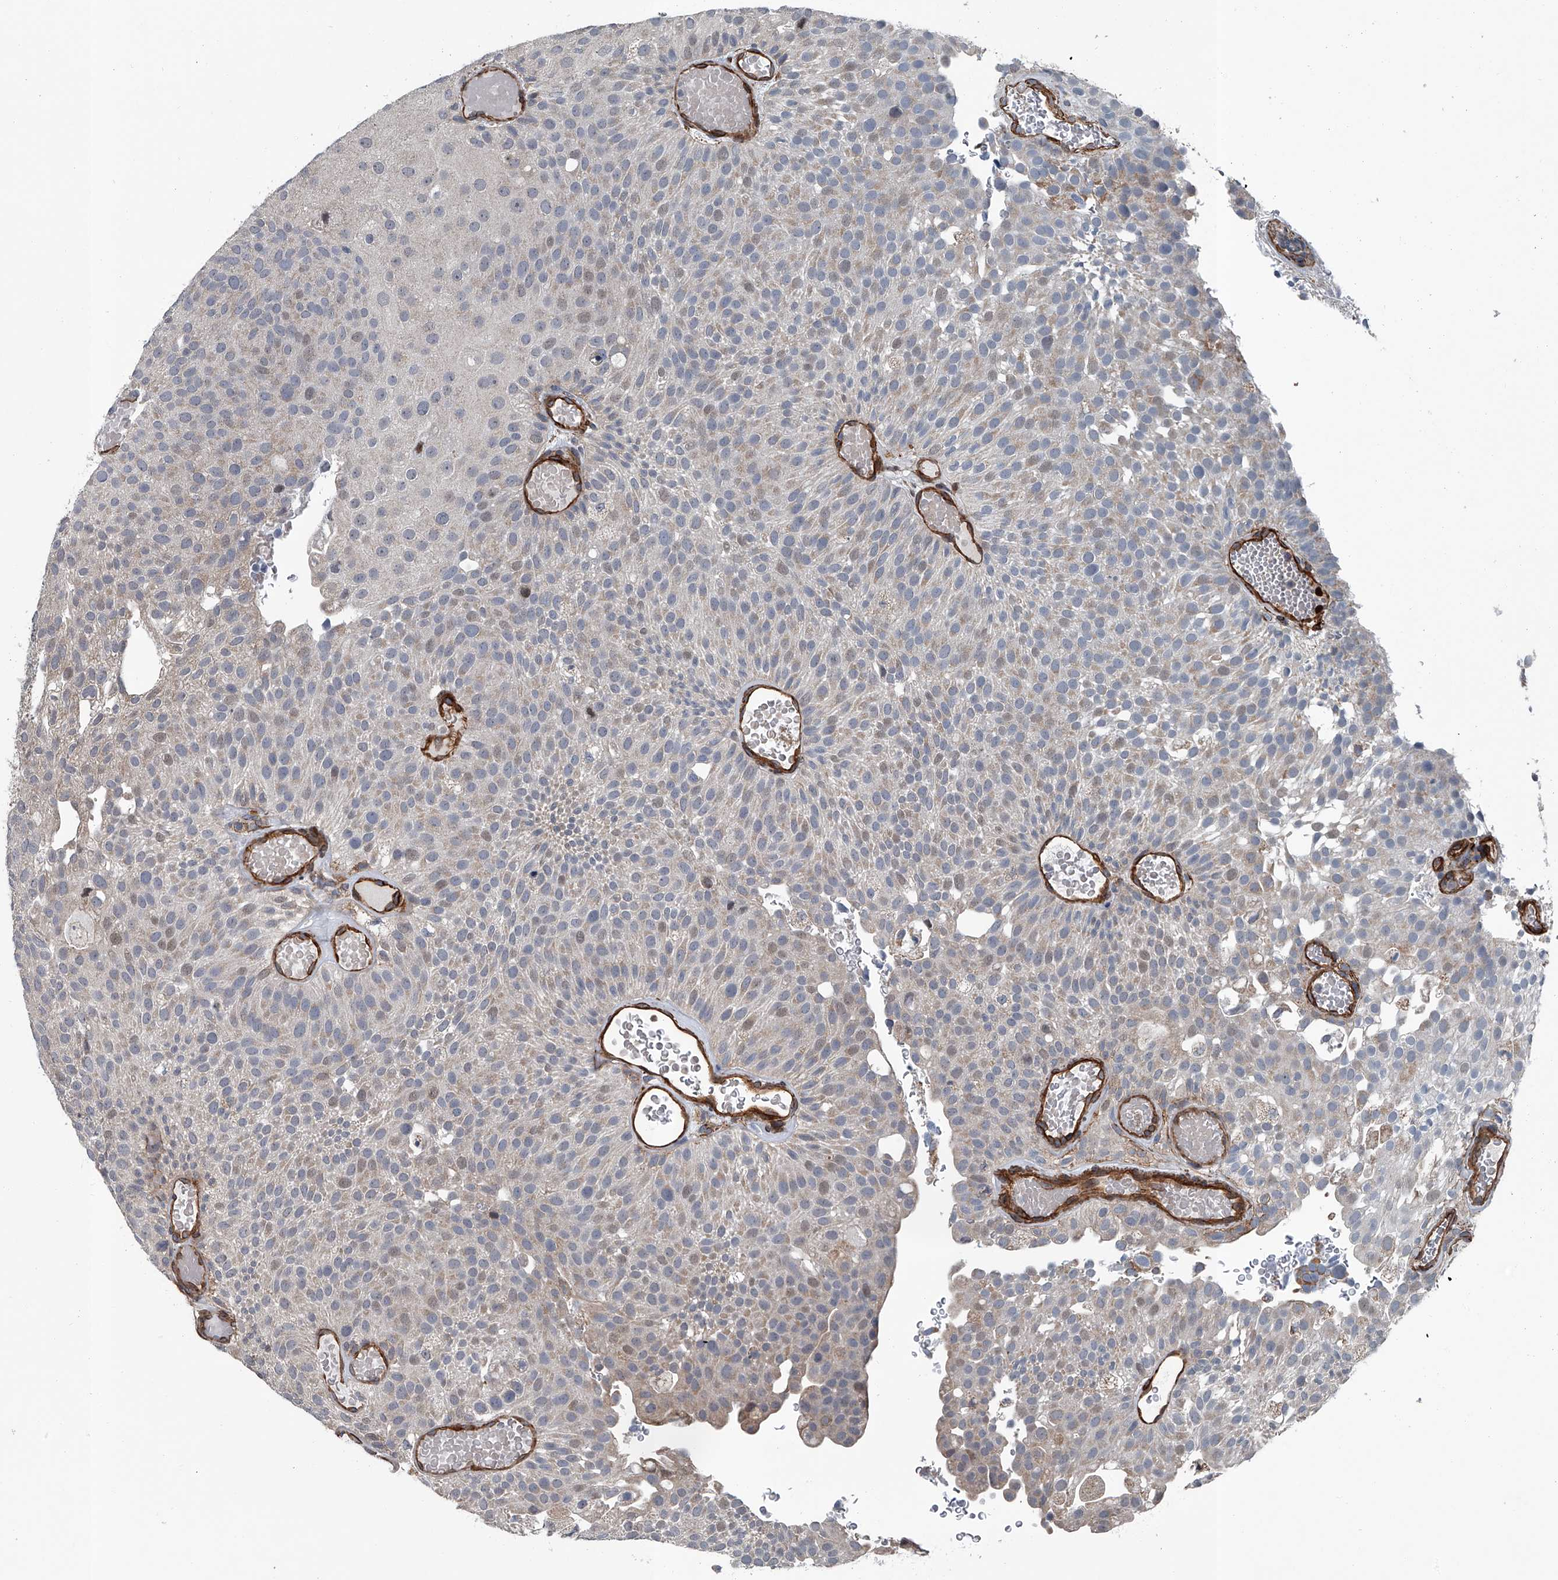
{"staining": {"intensity": "weak", "quantity": "<25%", "location": "nuclear"}, "tissue": "urothelial cancer", "cell_type": "Tumor cells", "image_type": "cancer", "snomed": [{"axis": "morphology", "description": "Urothelial carcinoma, Low grade"}, {"axis": "topography", "description": "Urinary bladder"}], "caption": "DAB (3,3'-diaminobenzidine) immunohistochemical staining of human urothelial cancer displays no significant positivity in tumor cells.", "gene": "LDLRAD2", "patient": {"sex": "male", "age": 78}}